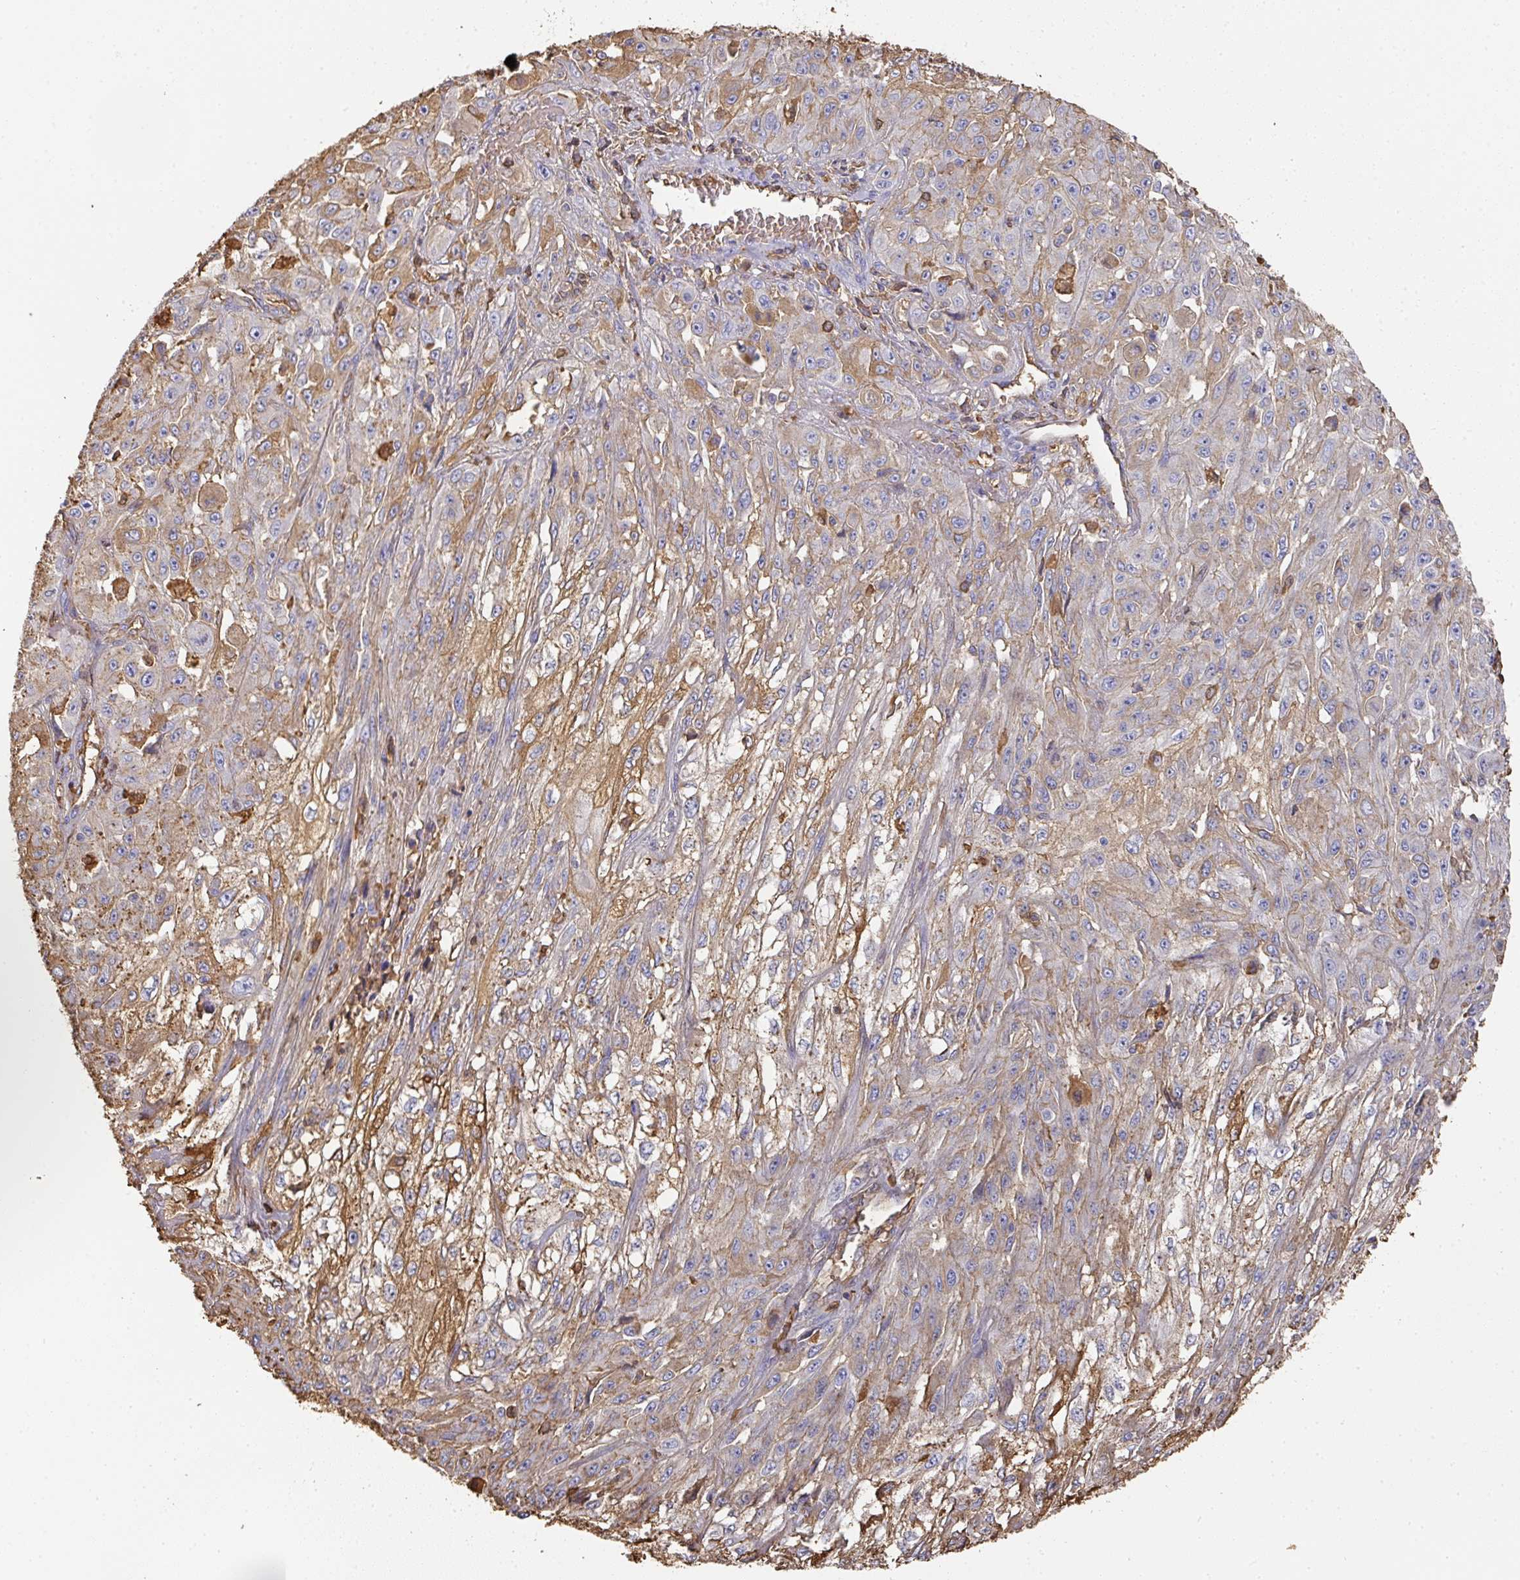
{"staining": {"intensity": "moderate", "quantity": "25%-75%", "location": "cytoplasmic/membranous"}, "tissue": "skin cancer", "cell_type": "Tumor cells", "image_type": "cancer", "snomed": [{"axis": "morphology", "description": "Squamous cell carcinoma, NOS"}, {"axis": "morphology", "description": "Squamous cell carcinoma, metastatic, NOS"}, {"axis": "topography", "description": "Skin"}, {"axis": "topography", "description": "Lymph node"}], "caption": "Skin squamous cell carcinoma stained with immunohistochemistry (IHC) displays moderate cytoplasmic/membranous expression in about 25%-75% of tumor cells. The staining is performed using DAB (3,3'-diaminobenzidine) brown chromogen to label protein expression. The nuclei are counter-stained blue using hematoxylin.", "gene": "ALB", "patient": {"sex": "male", "age": 75}}